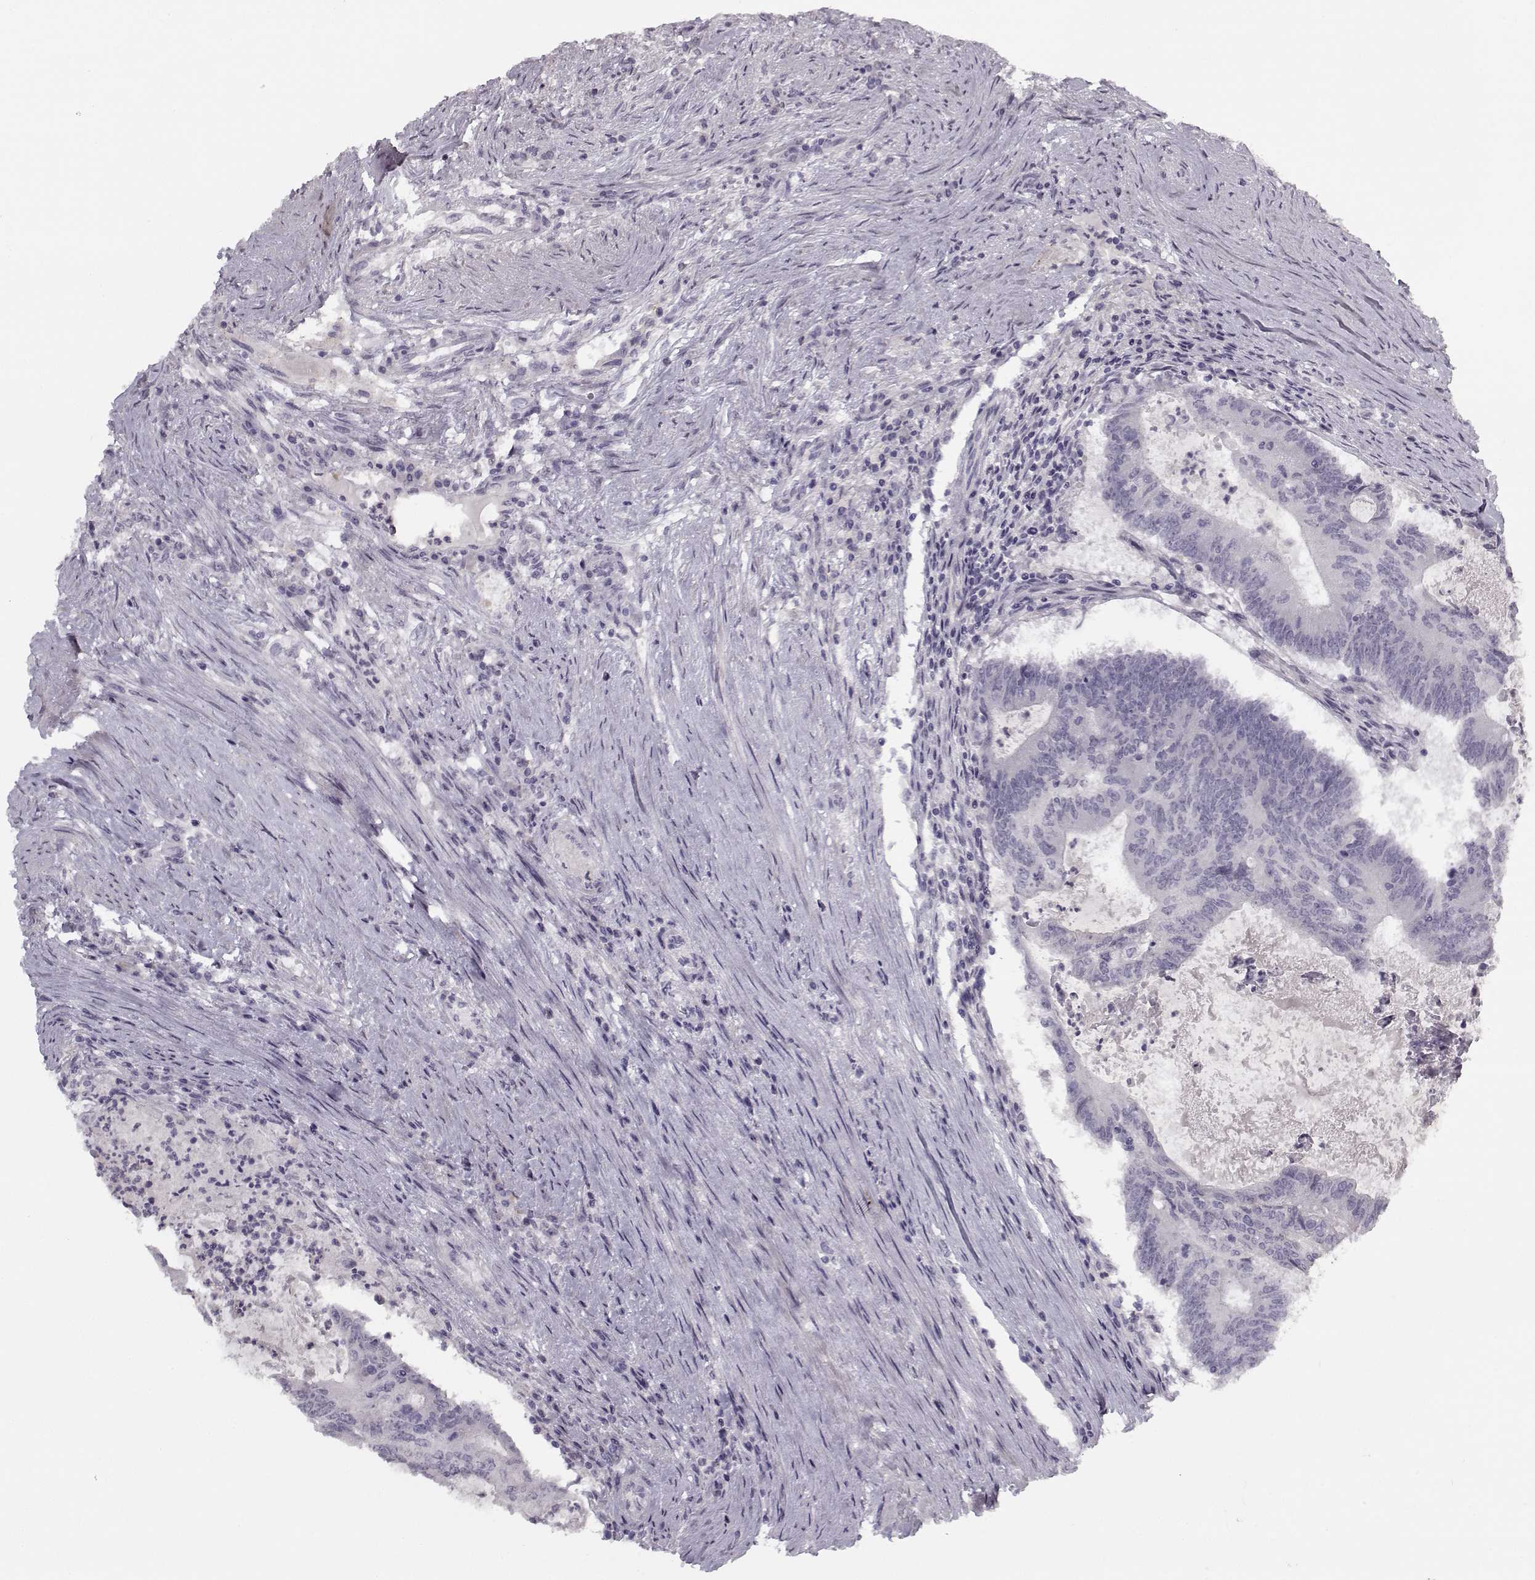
{"staining": {"intensity": "negative", "quantity": "none", "location": "none"}, "tissue": "colorectal cancer", "cell_type": "Tumor cells", "image_type": "cancer", "snomed": [{"axis": "morphology", "description": "Adenocarcinoma, NOS"}, {"axis": "topography", "description": "Colon"}], "caption": "Micrograph shows no significant protein staining in tumor cells of colorectal cancer (adenocarcinoma).", "gene": "SNCA", "patient": {"sex": "female", "age": 70}}